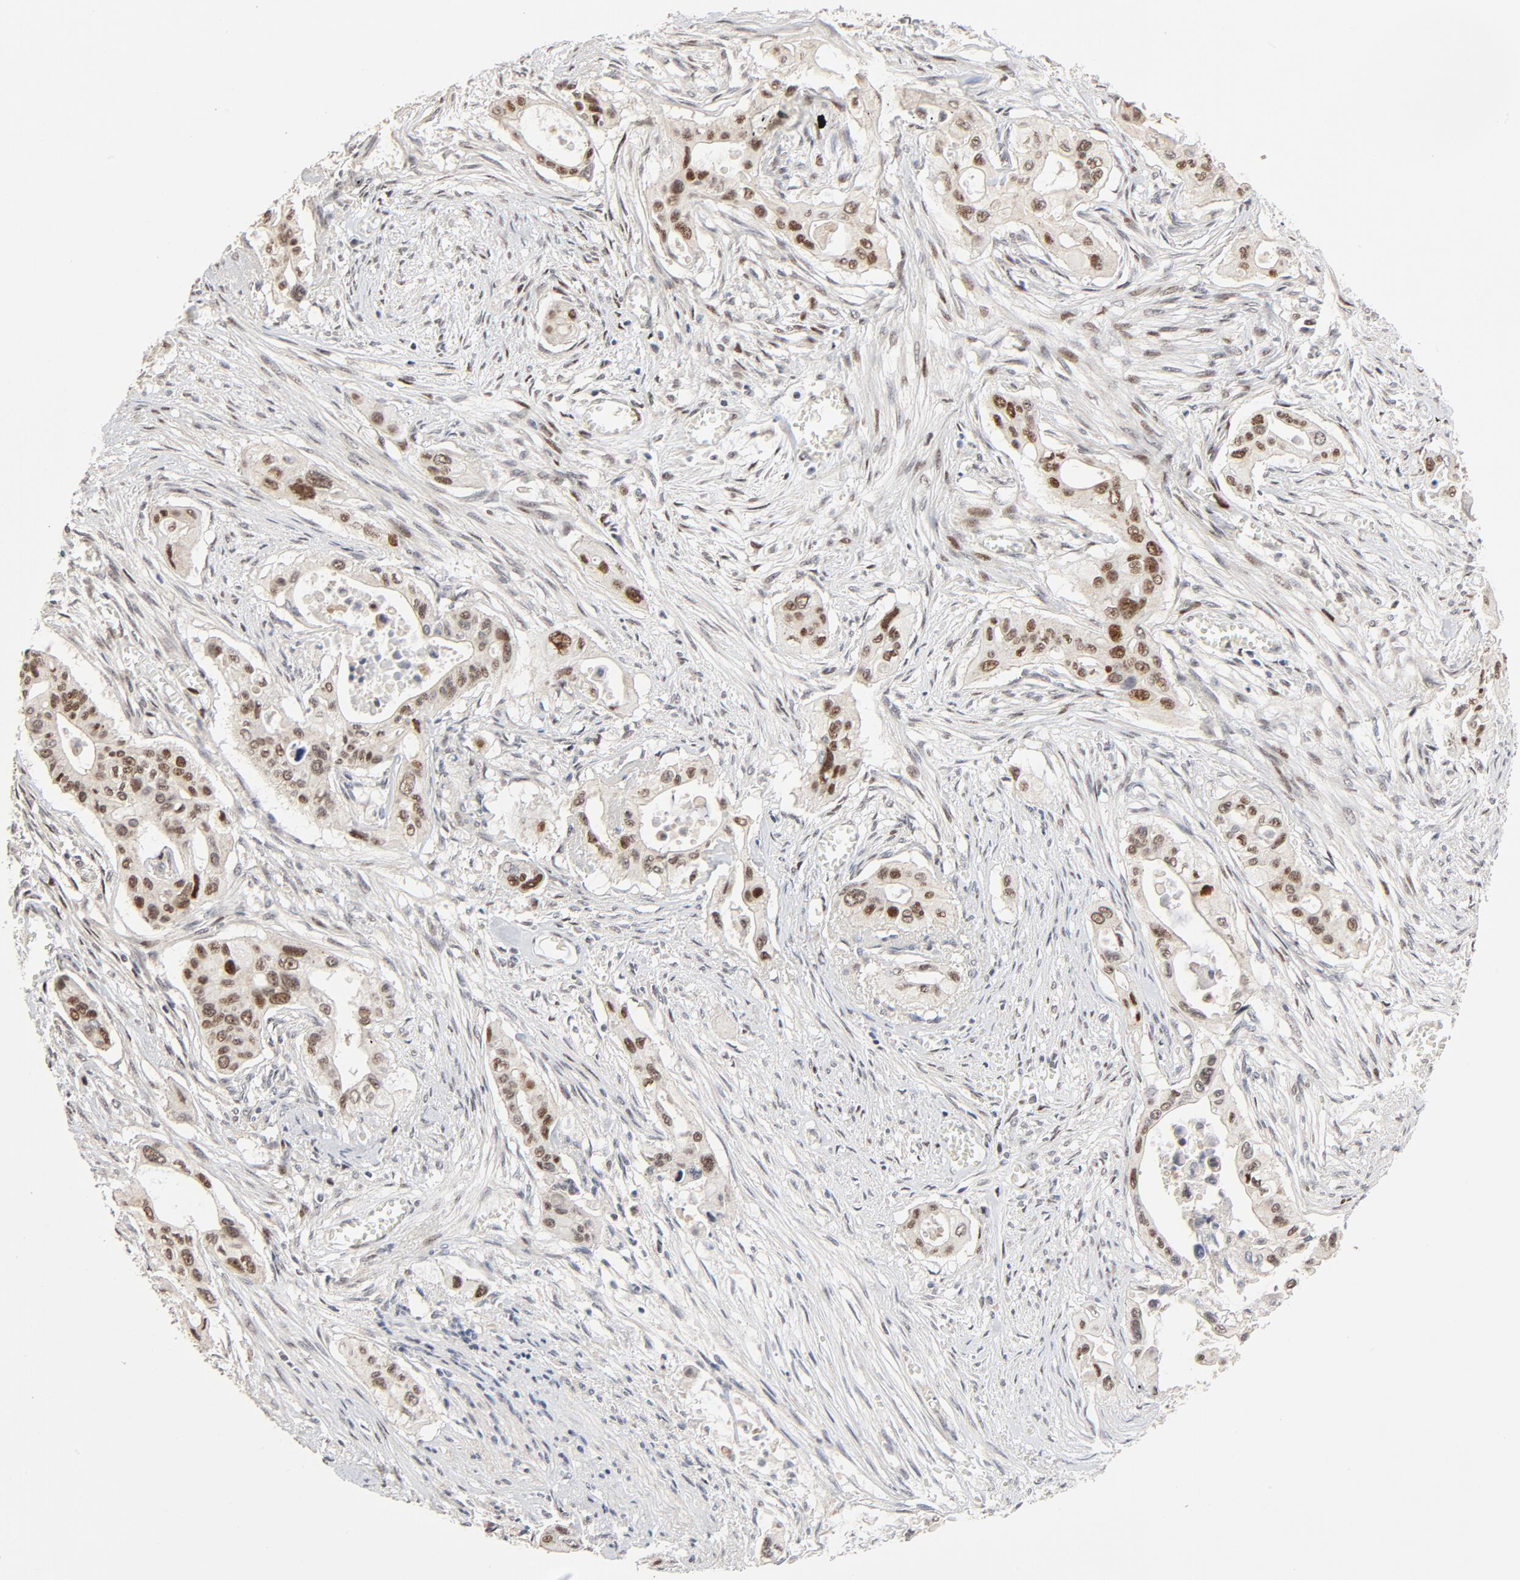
{"staining": {"intensity": "moderate", "quantity": ">75%", "location": "nuclear"}, "tissue": "pancreatic cancer", "cell_type": "Tumor cells", "image_type": "cancer", "snomed": [{"axis": "morphology", "description": "Adenocarcinoma, NOS"}, {"axis": "topography", "description": "Pancreas"}], "caption": "Adenocarcinoma (pancreatic) was stained to show a protein in brown. There is medium levels of moderate nuclear positivity in approximately >75% of tumor cells. Using DAB (brown) and hematoxylin (blue) stains, captured at high magnification using brightfield microscopy.", "gene": "GTF2I", "patient": {"sex": "male", "age": 77}}